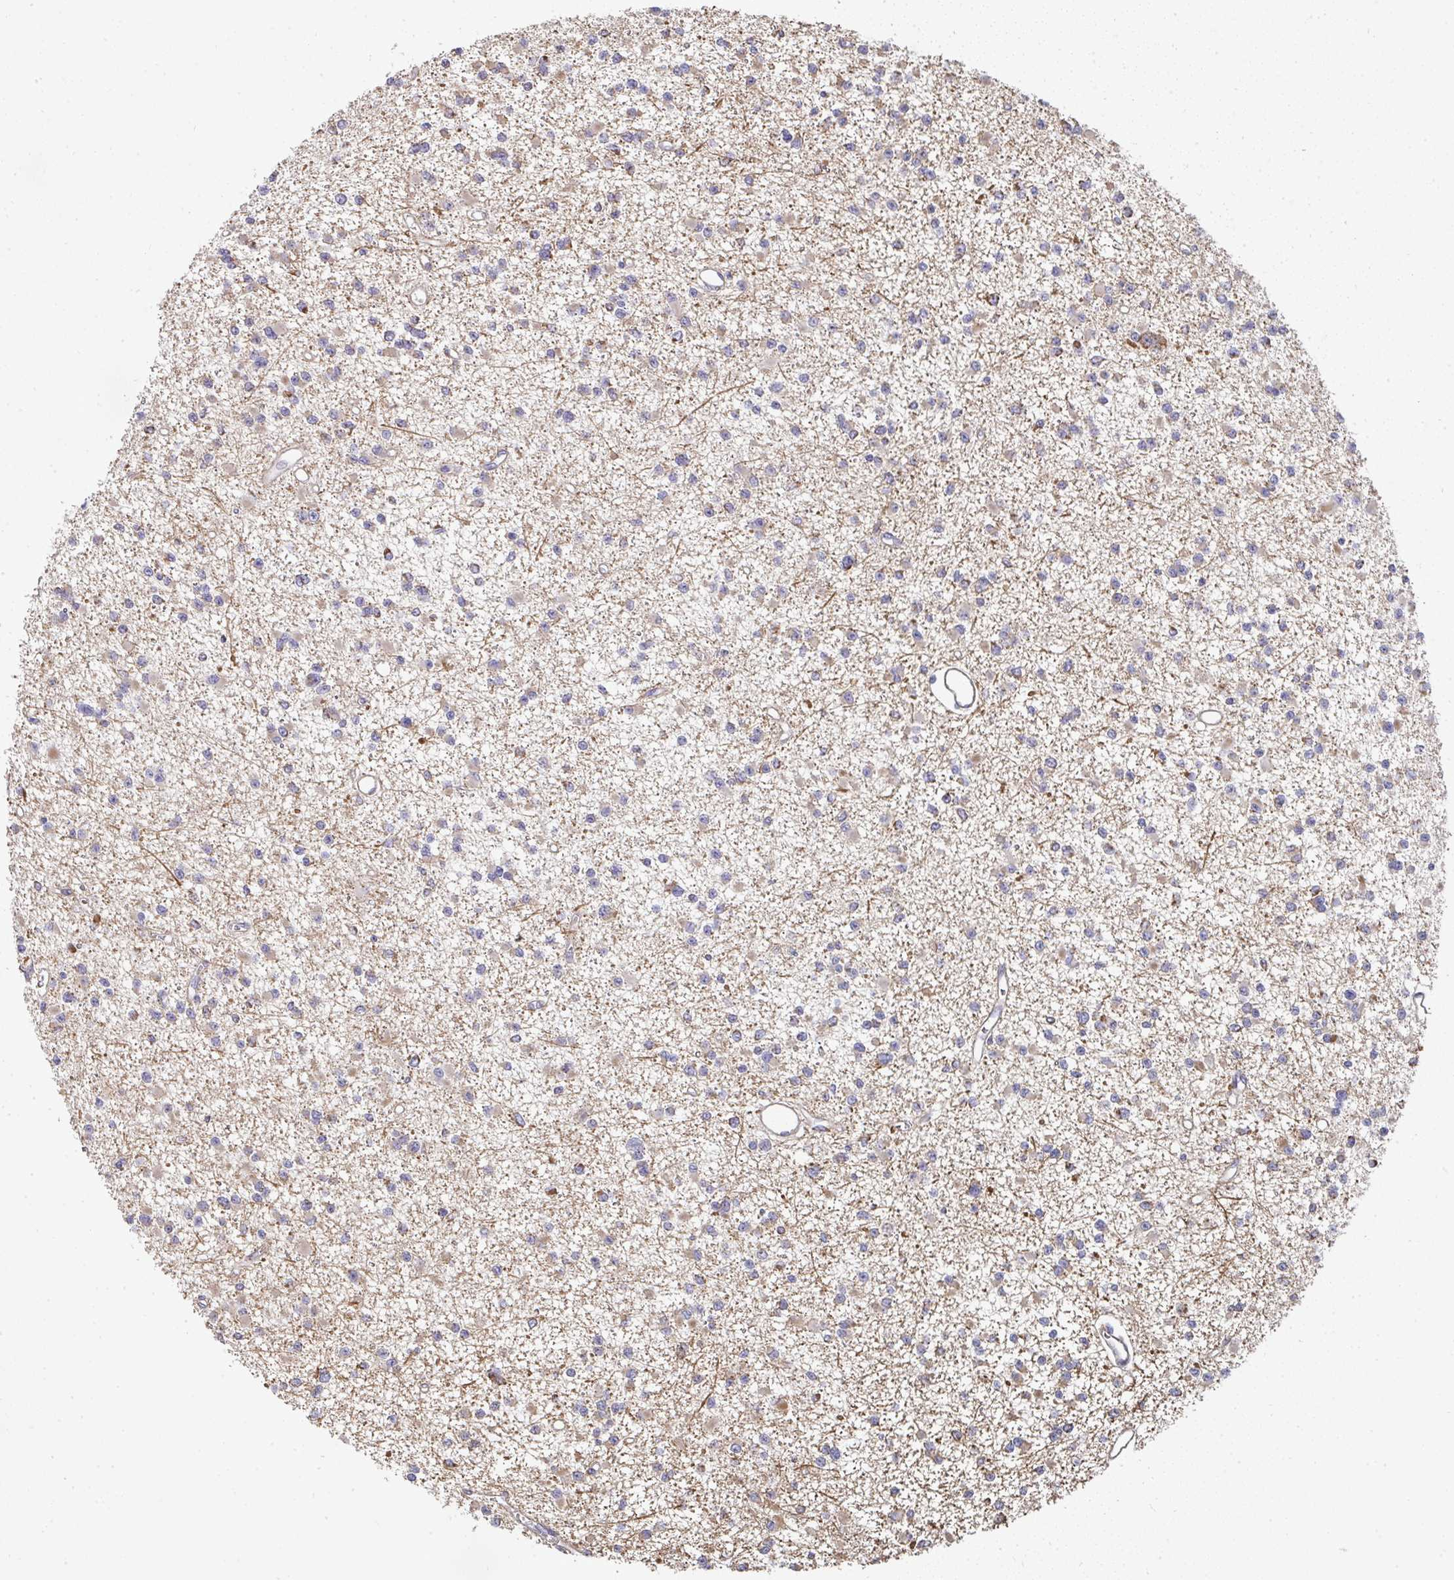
{"staining": {"intensity": "weak", "quantity": "<25%", "location": "cytoplasmic/membranous"}, "tissue": "glioma", "cell_type": "Tumor cells", "image_type": "cancer", "snomed": [{"axis": "morphology", "description": "Glioma, malignant, Low grade"}, {"axis": "topography", "description": "Brain"}], "caption": "The immunohistochemistry photomicrograph has no significant expression in tumor cells of low-grade glioma (malignant) tissue.", "gene": "AGTPBP1", "patient": {"sex": "female", "age": 22}}